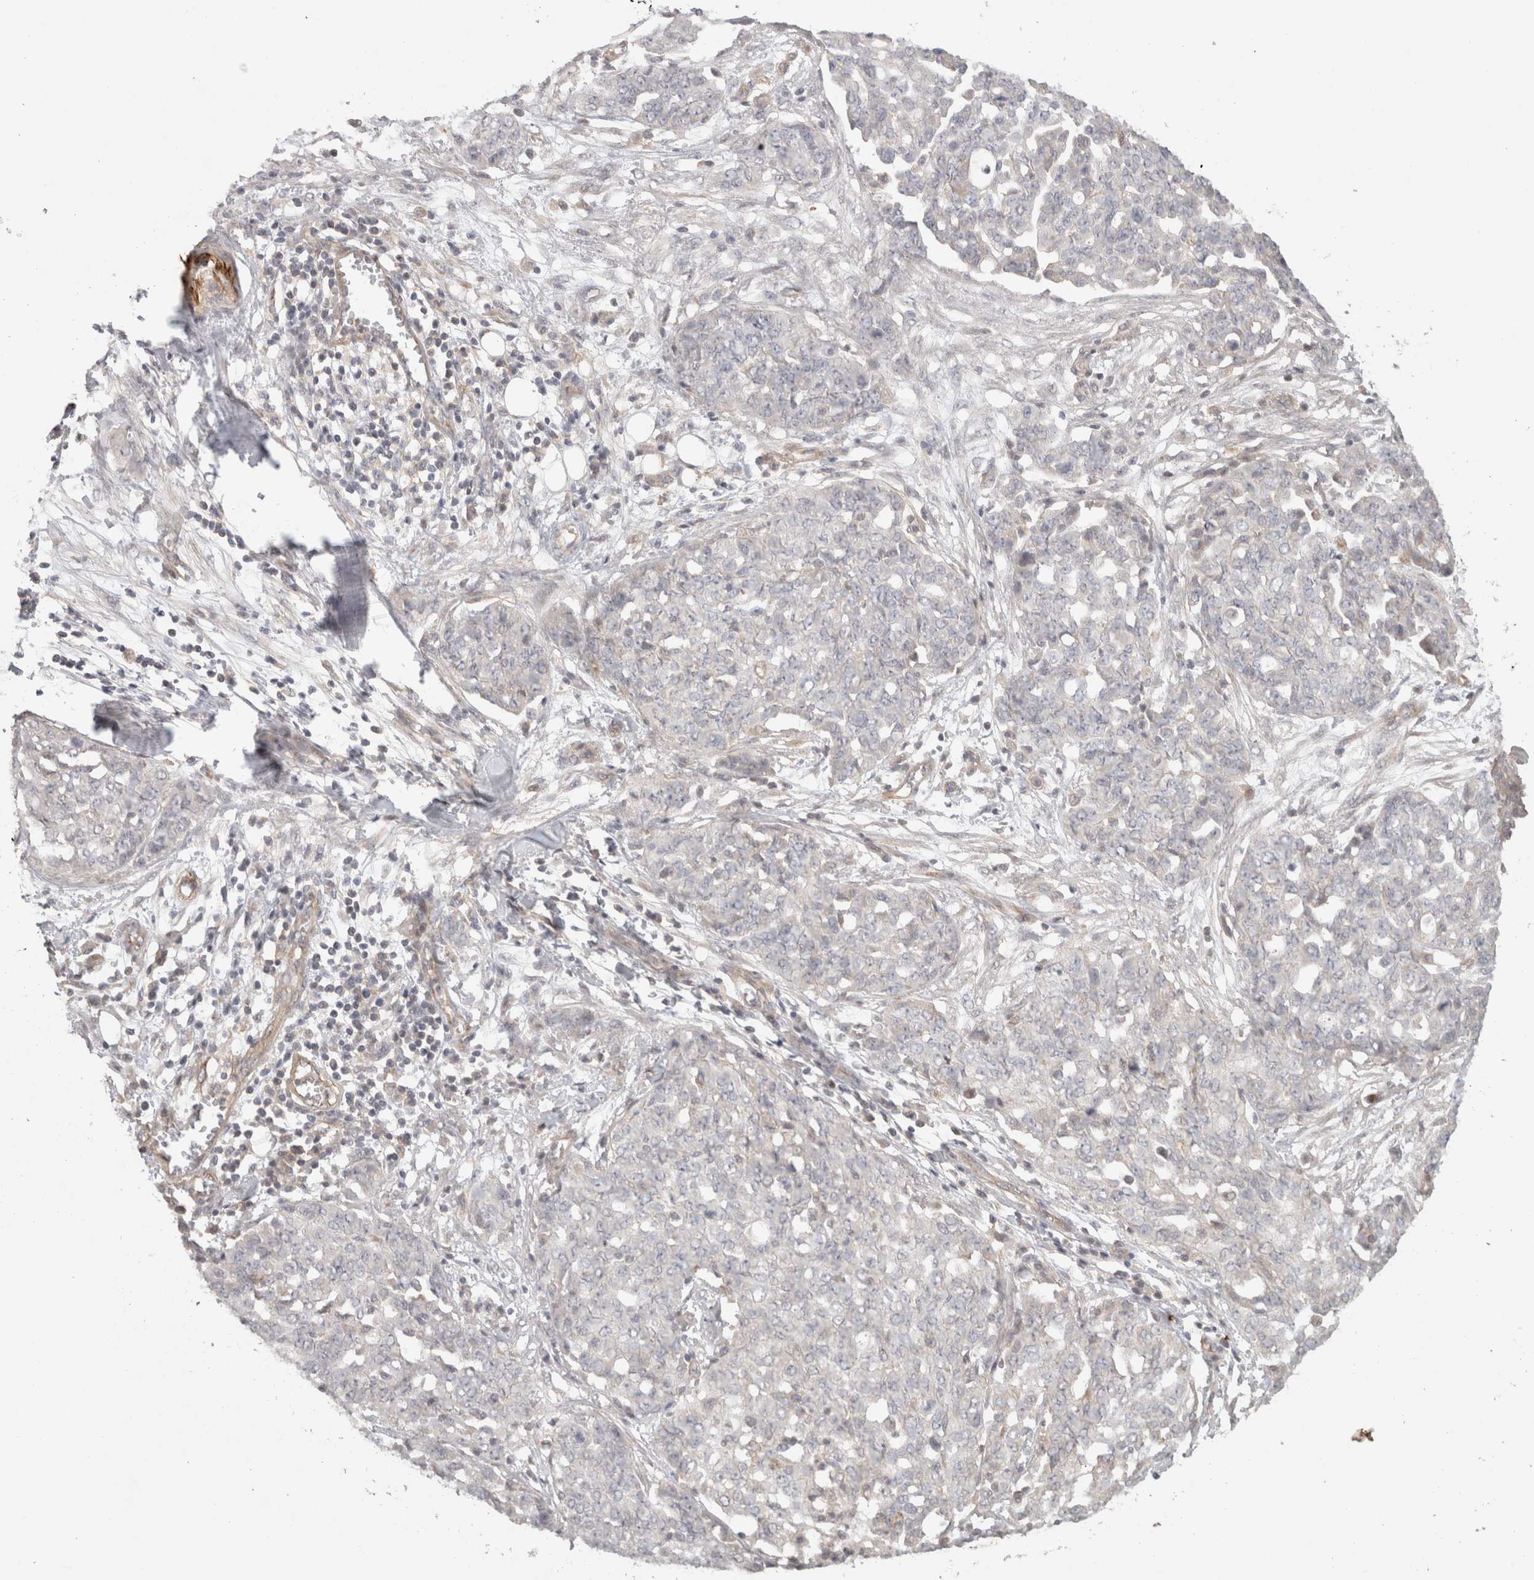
{"staining": {"intensity": "negative", "quantity": "none", "location": "none"}, "tissue": "ovarian cancer", "cell_type": "Tumor cells", "image_type": "cancer", "snomed": [{"axis": "morphology", "description": "Cystadenocarcinoma, serous, NOS"}, {"axis": "topography", "description": "Soft tissue"}, {"axis": "topography", "description": "Ovary"}], "caption": "DAB (3,3'-diaminobenzidine) immunohistochemical staining of ovarian cancer (serous cystadenocarcinoma) displays no significant expression in tumor cells.", "gene": "HSPG2", "patient": {"sex": "female", "age": 57}}